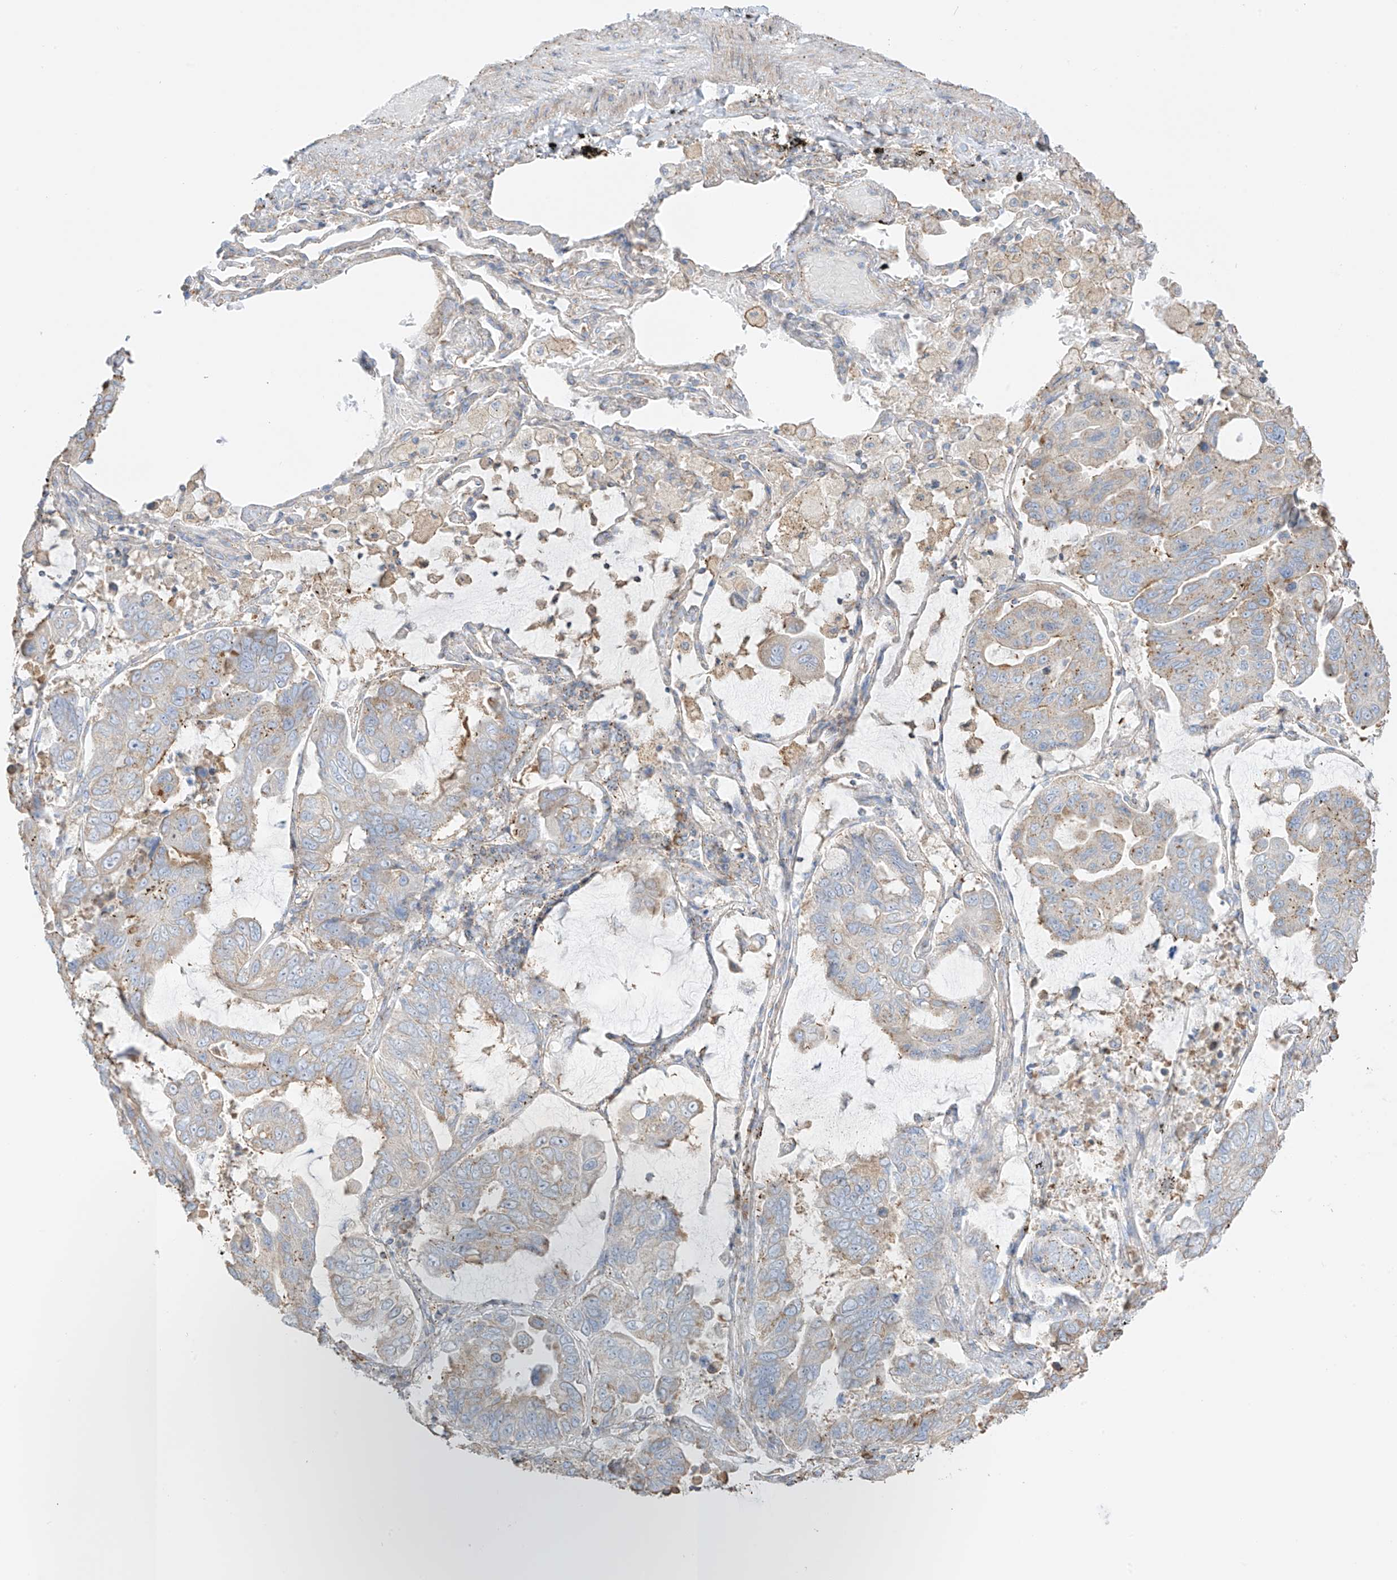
{"staining": {"intensity": "moderate", "quantity": "<25%", "location": "cytoplasmic/membranous"}, "tissue": "lung cancer", "cell_type": "Tumor cells", "image_type": "cancer", "snomed": [{"axis": "morphology", "description": "Adenocarcinoma, NOS"}, {"axis": "topography", "description": "Lung"}], "caption": "Protein expression analysis of adenocarcinoma (lung) reveals moderate cytoplasmic/membranous positivity in about <25% of tumor cells.", "gene": "XKR3", "patient": {"sex": "male", "age": 64}}